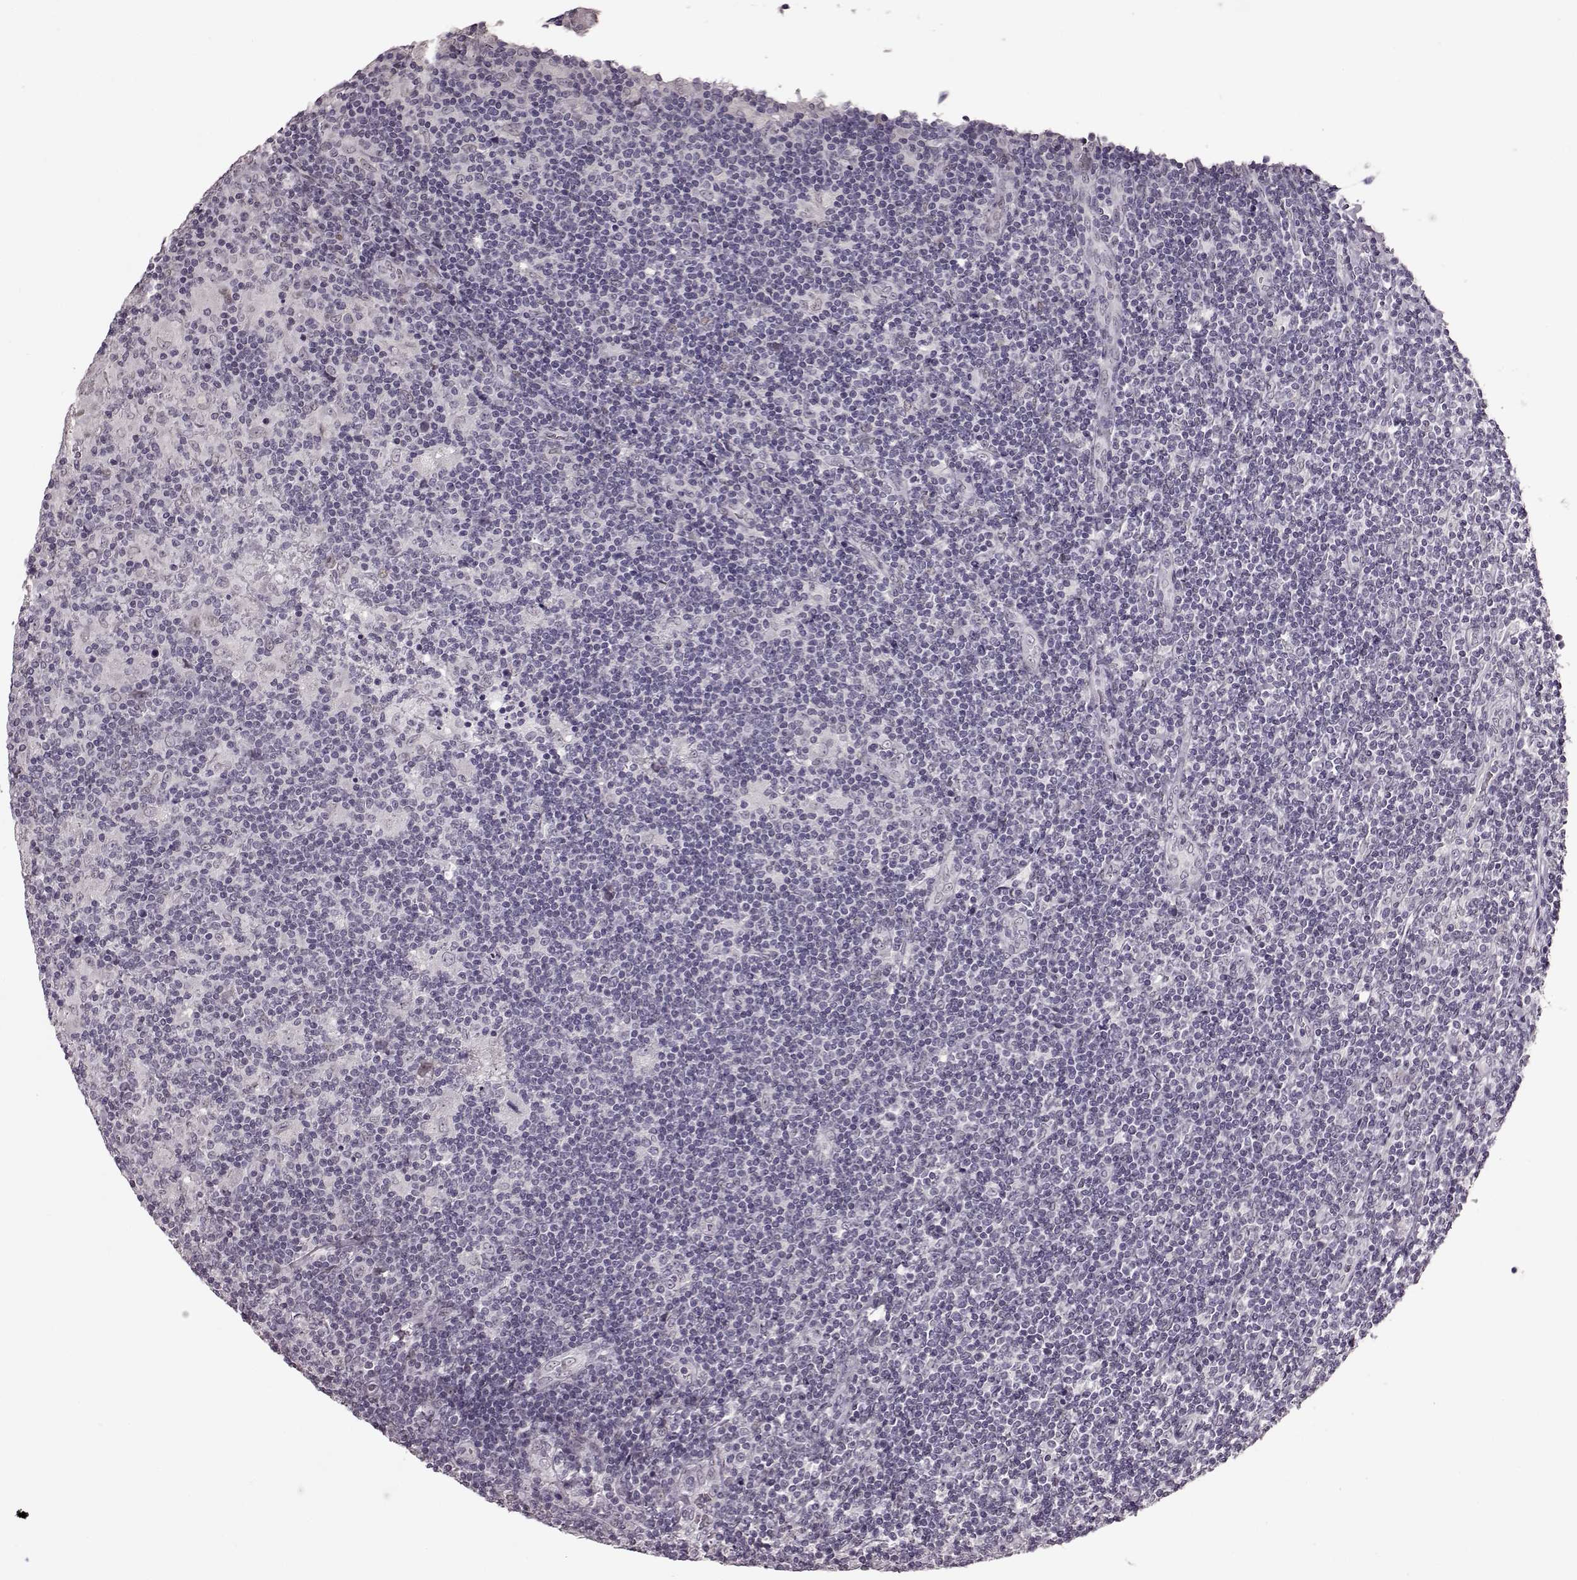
{"staining": {"intensity": "negative", "quantity": "none", "location": "none"}, "tissue": "lymphoma", "cell_type": "Tumor cells", "image_type": "cancer", "snomed": [{"axis": "morphology", "description": "Hodgkin's disease, NOS"}, {"axis": "topography", "description": "Lymph node"}], "caption": "Human Hodgkin's disease stained for a protein using IHC reveals no positivity in tumor cells.", "gene": "STX1B", "patient": {"sex": "male", "age": 40}}